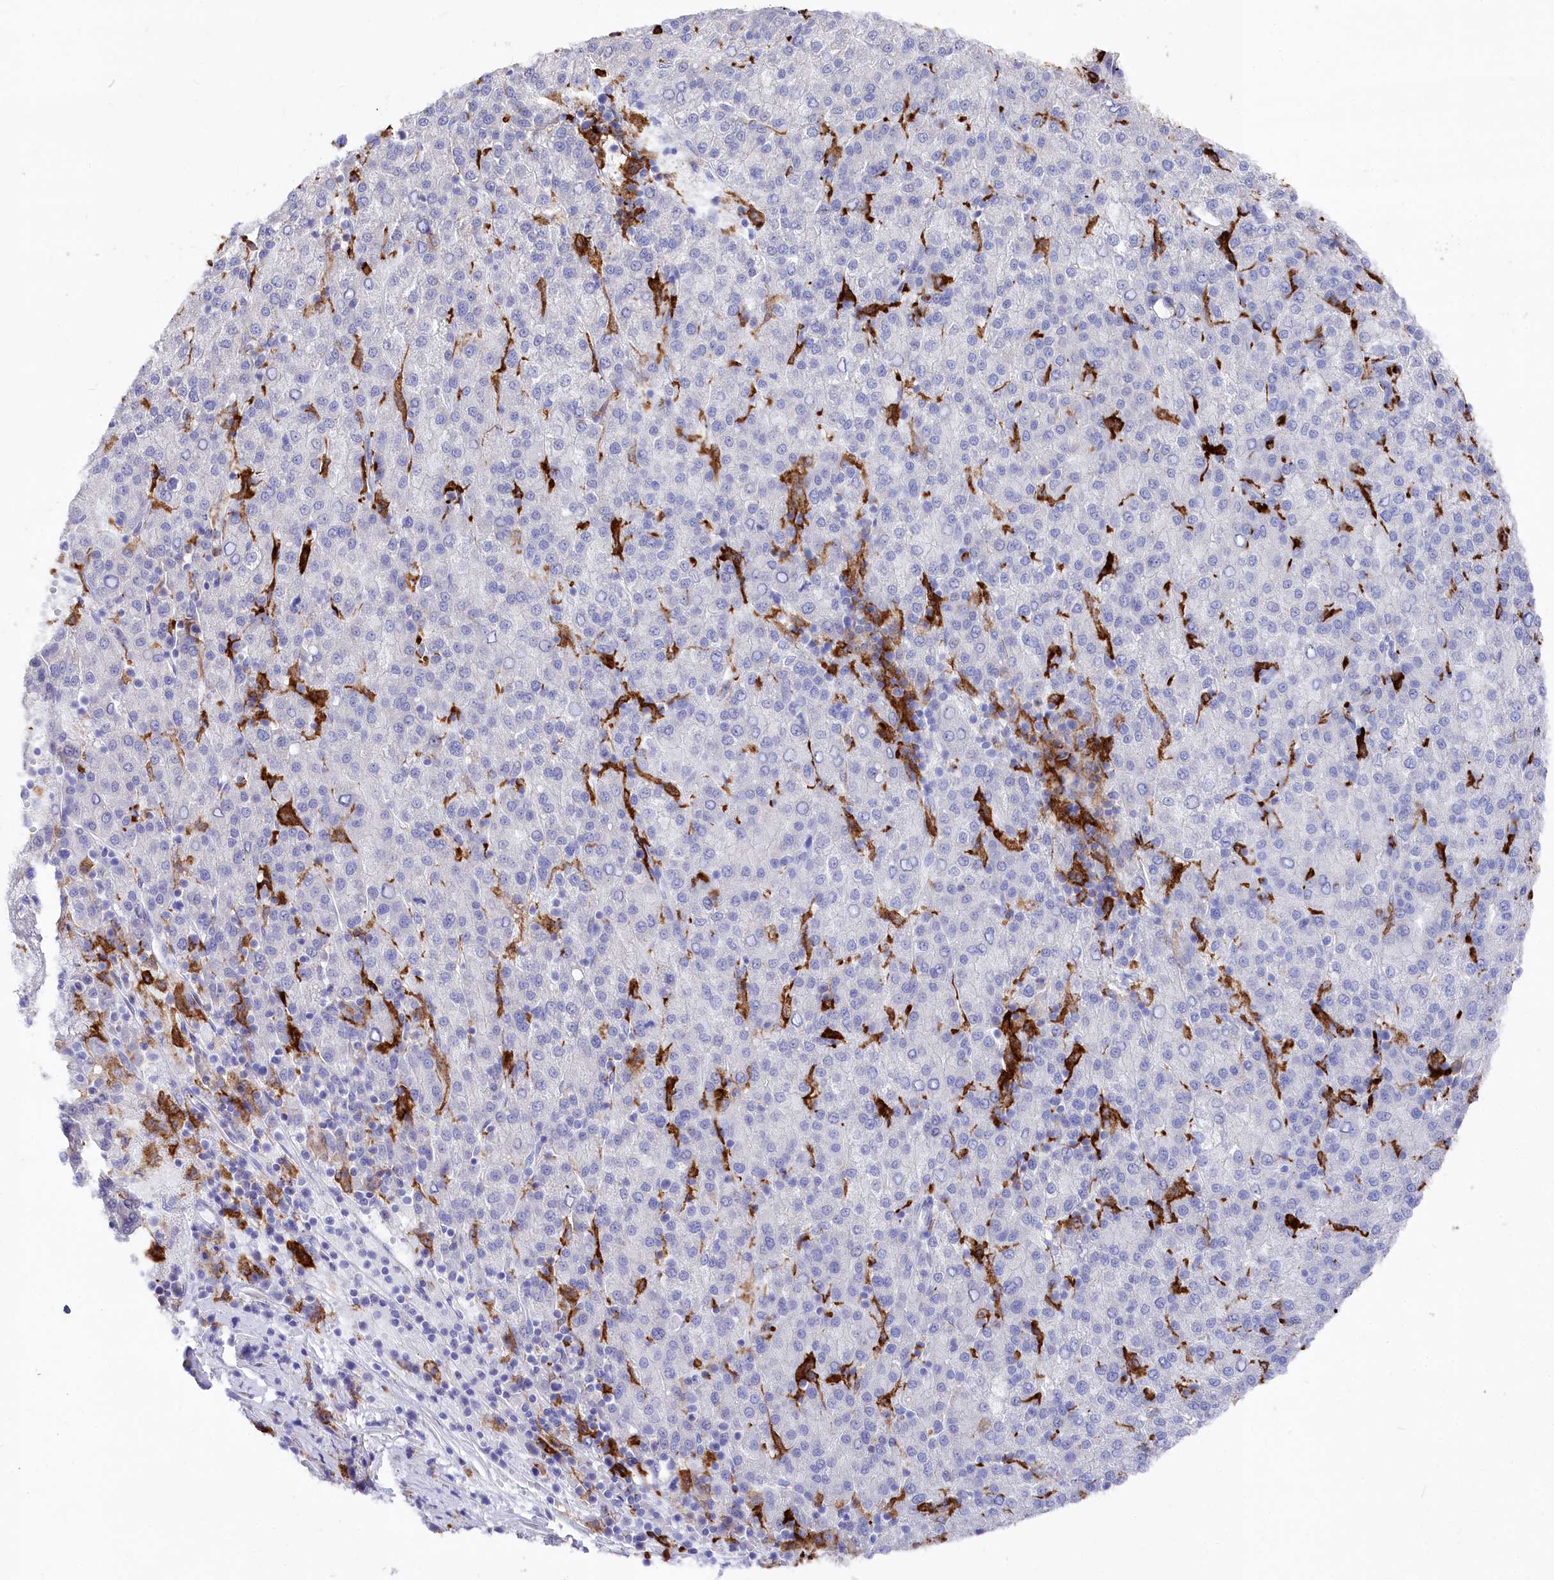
{"staining": {"intensity": "negative", "quantity": "none", "location": "none"}, "tissue": "liver cancer", "cell_type": "Tumor cells", "image_type": "cancer", "snomed": [{"axis": "morphology", "description": "Carcinoma, Hepatocellular, NOS"}, {"axis": "topography", "description": "Liver"}], "caption": "This is an IHC histopathology image of human liver hepatocellular carcinoma. There is no positivity in tumor cells.", "gene": "CLEC4M", "patient": {"sex": "female", "age": 58}}